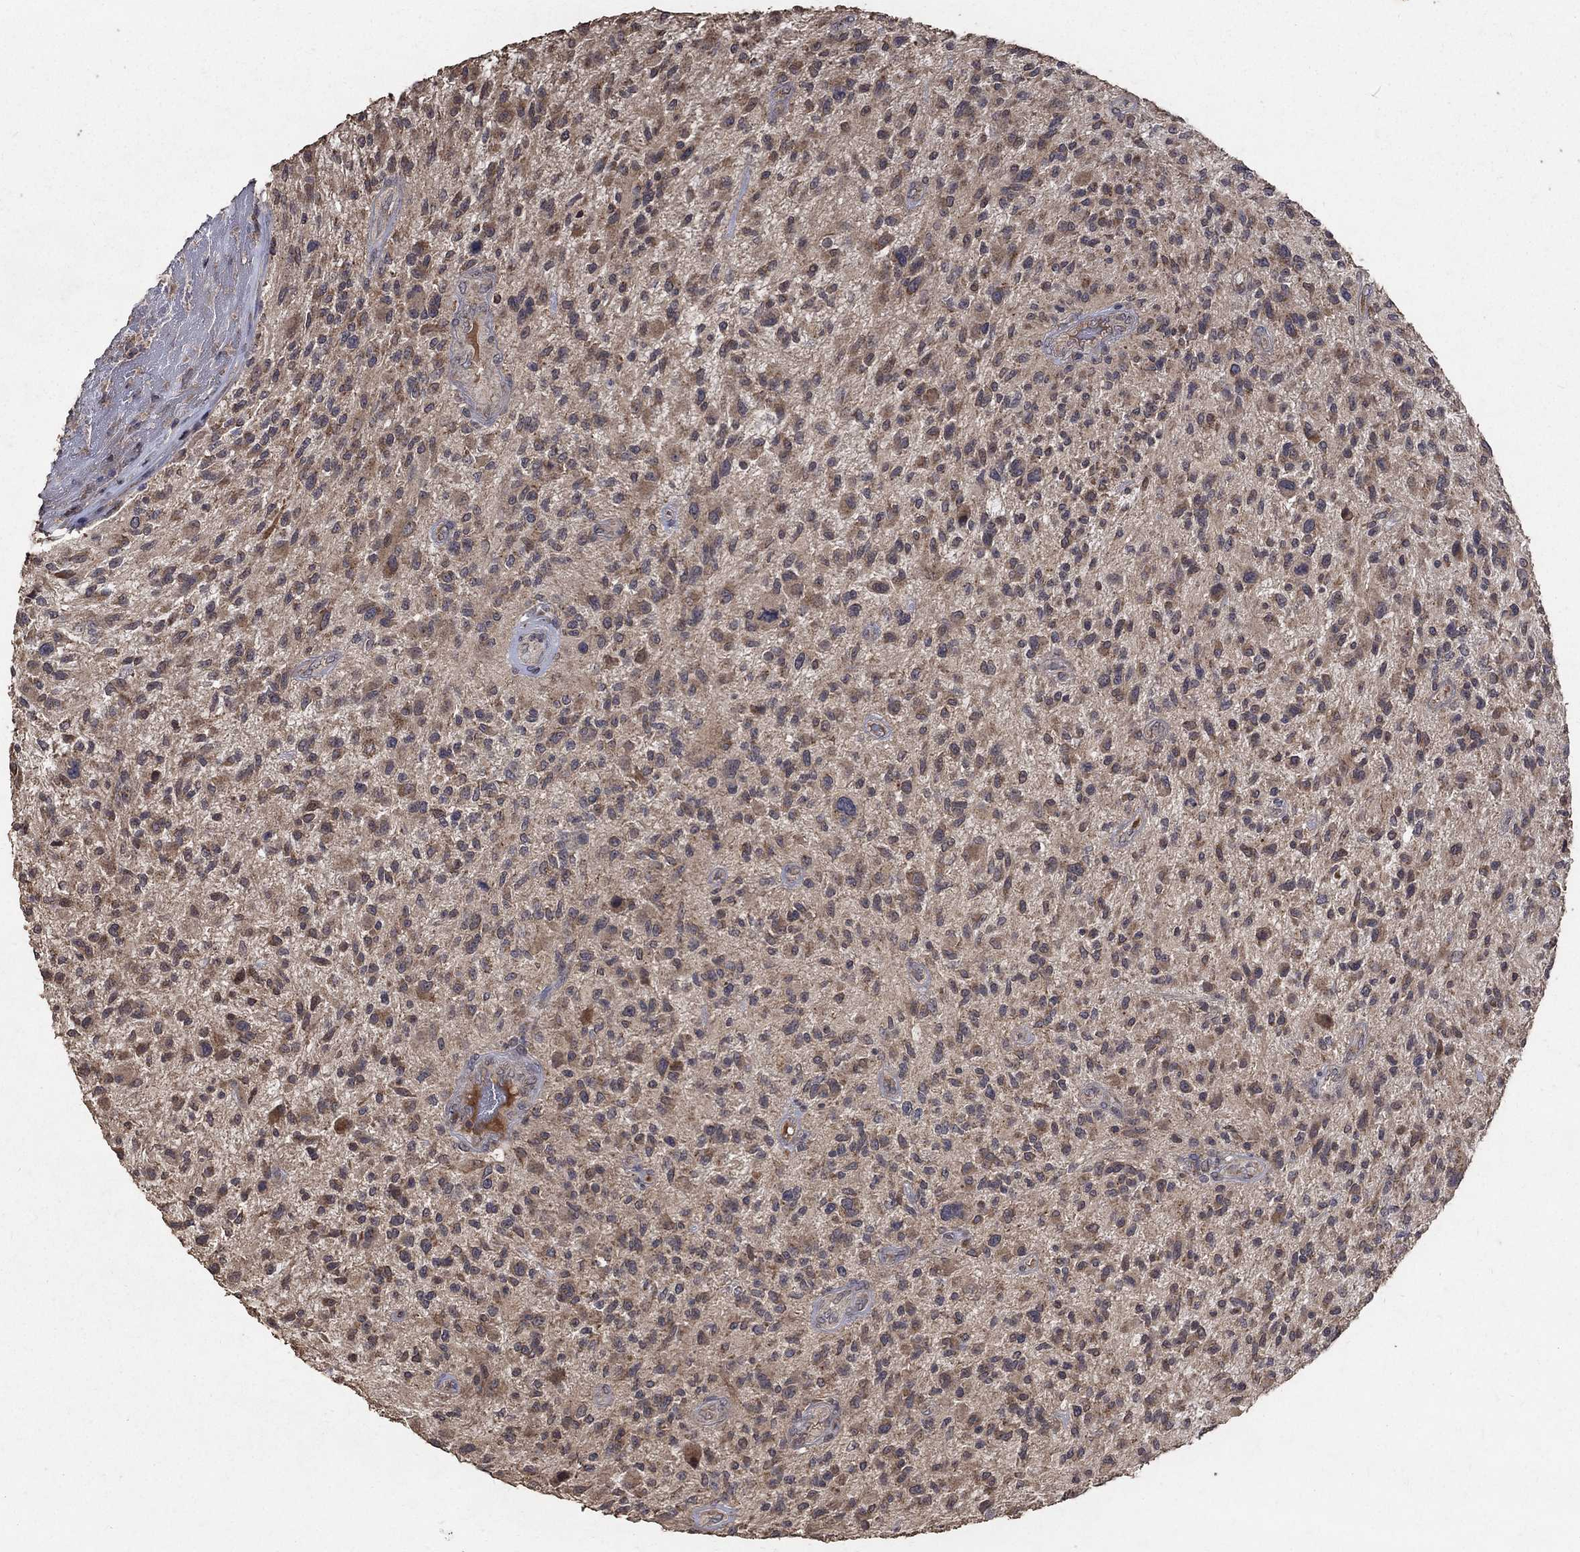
{"staining": {"intensity": "moderate", "quantity": ">75%", "location": "cytoplasmic/membranous"}, "tissue": "glioma", "cell_type": "Tumor cells", "image_type": "cancer", "snomed": [{"axis": "morphology", "description": "Glioma, malignant, High grade"}, {"axis": "topography", "description": "Brain"}], "caption": "Immunohistochemistry (IHC) (DAB (3,3'-diaminobenzidine)) staining of human malignant glioma (high-grade) shows moderate cytoplasmic/membranous protein staining in about >75% of tumor cells.", "gene": "C17orf75", "patient": {"sex": "male", "age": 47}}